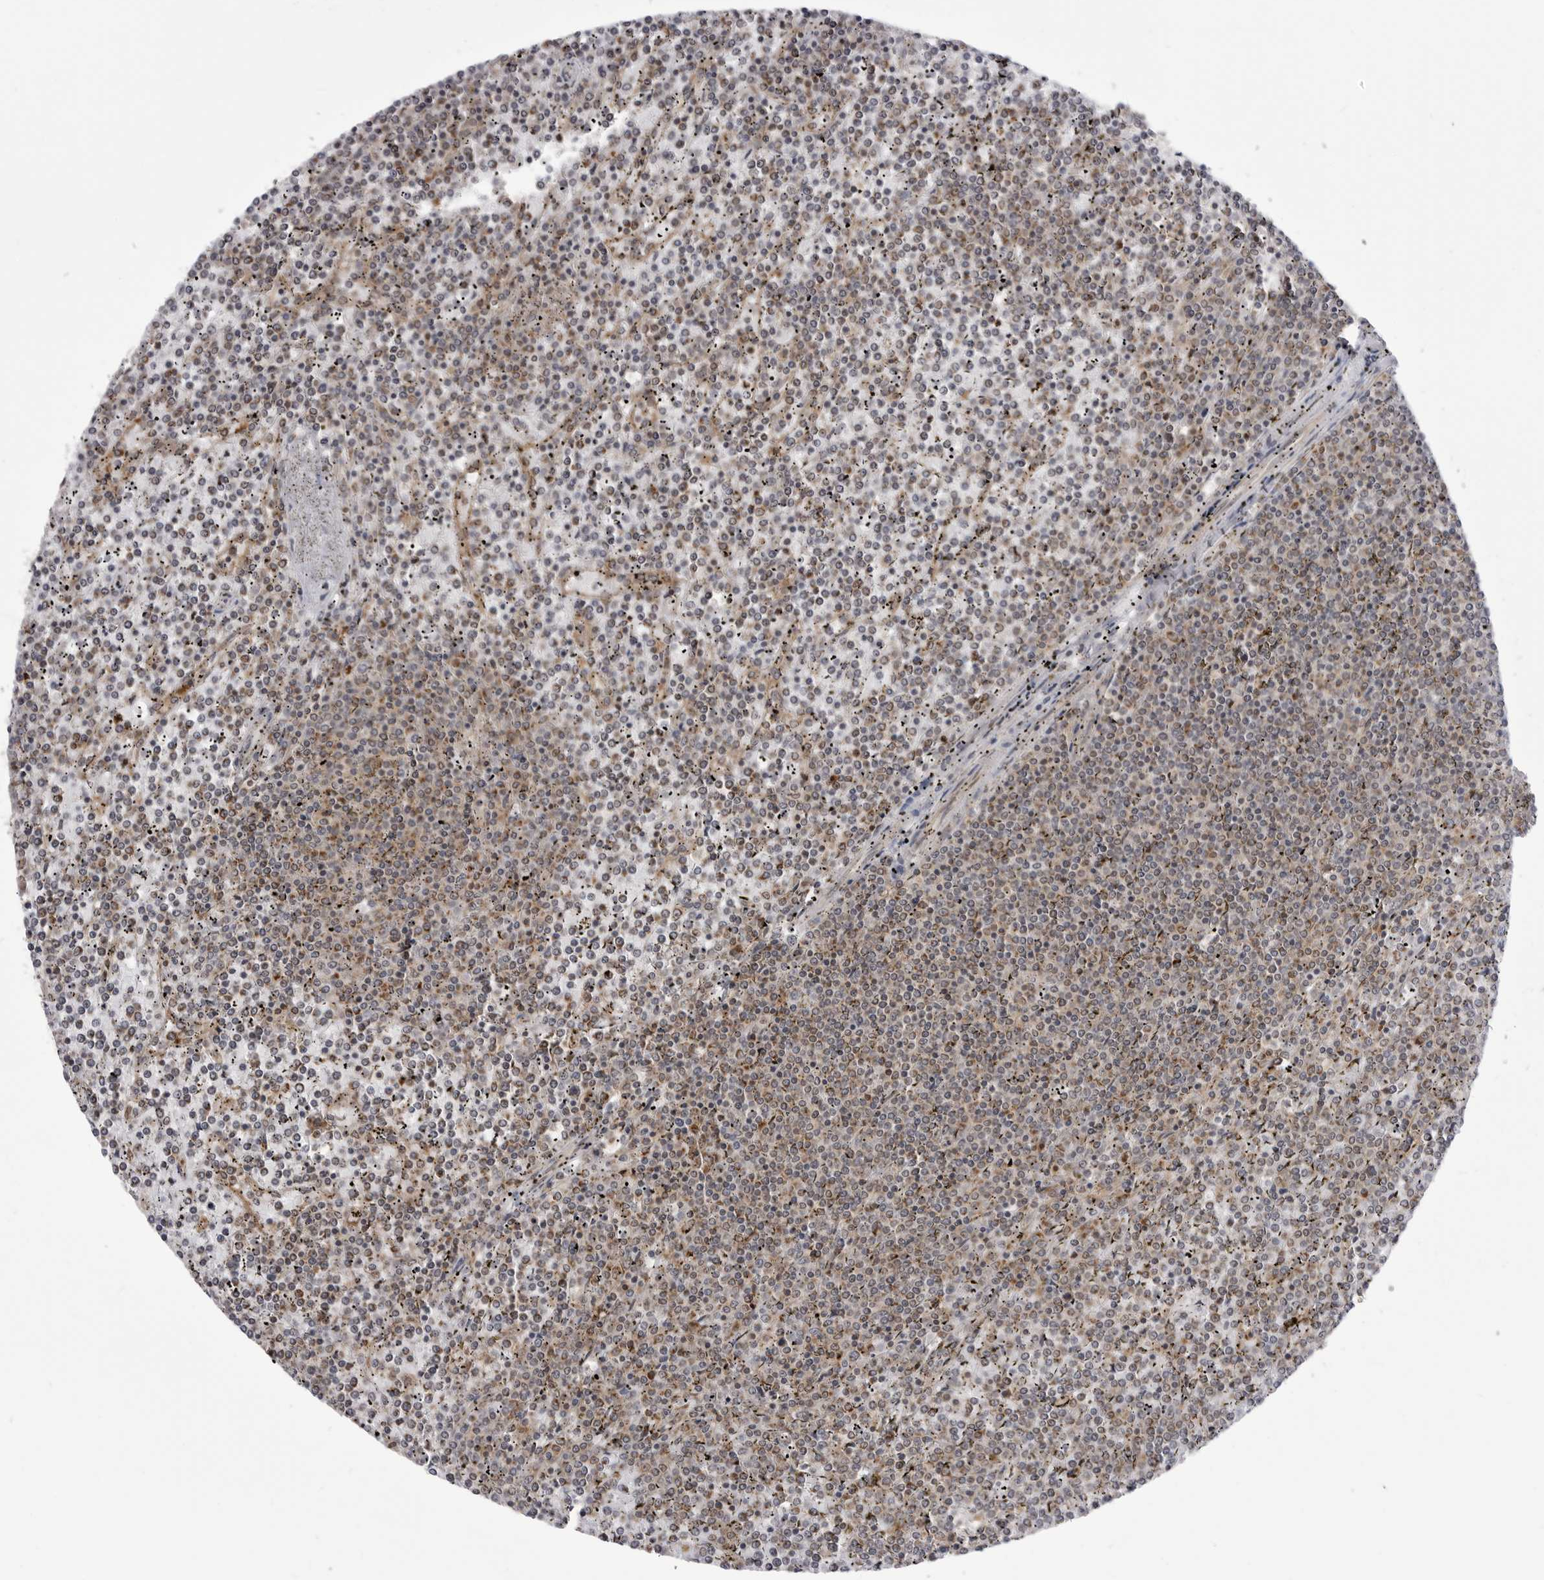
{"staining": {"intensity": "weak", "quantity": "25%-75%", "location": "cytoplasmic/membranous"}, "tissue": "lymphoma", "cell_type": "Tumor cells", "image_type": "cancer", "snomed": [{"axis": "morphology", "description": "Malignant lymphoma, non-Hodgkin's type, Low grade"}, {"axis": "topography", "description": "Spleen"}], "caption": "The image demonstrates staining of lymphoma, revealing weak cytoplasmic/membranous protein expression (brown color) within tumor cells.", "gene": "CCDC18", "patient": {"sex": "female", "age": 19}}